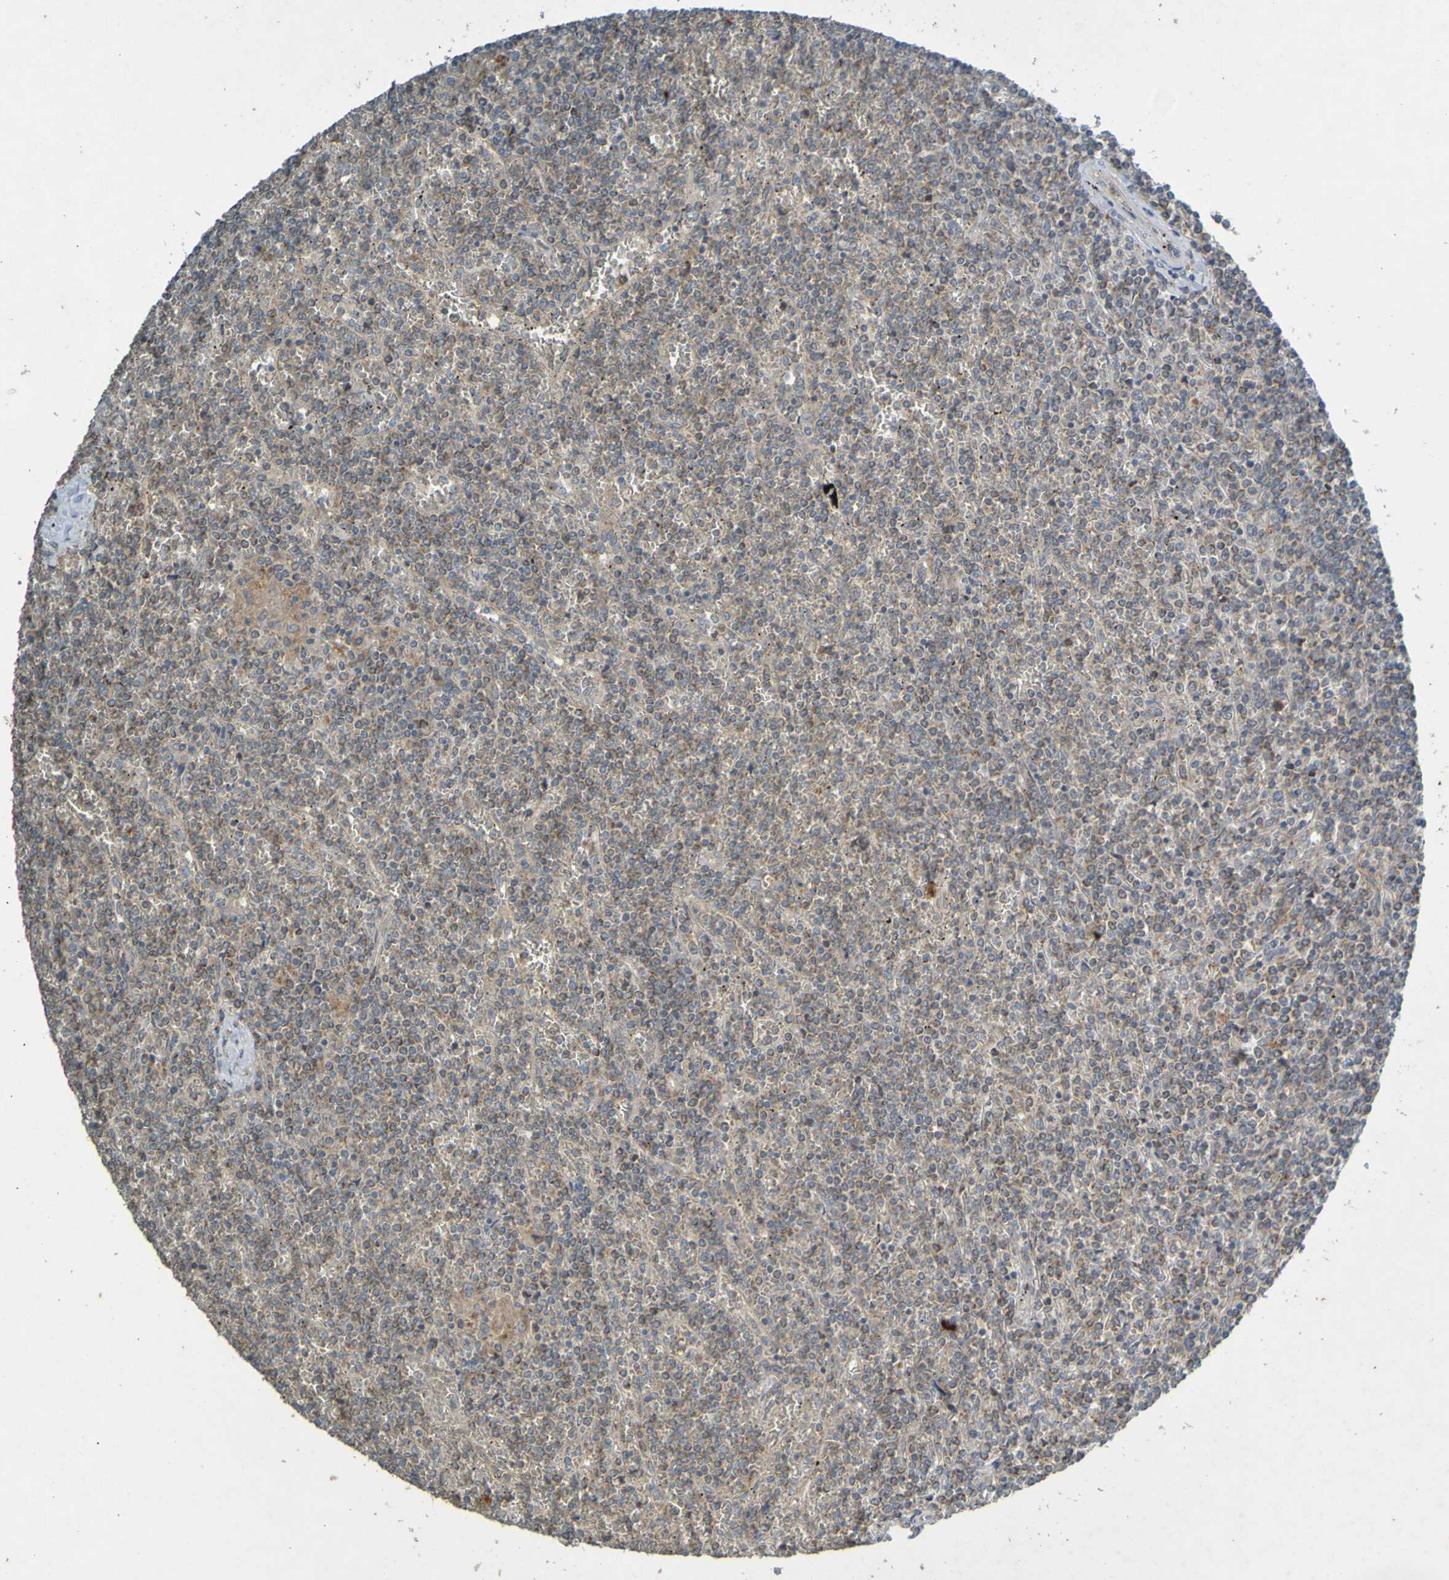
{"staining": {"intensity": "weak", "quantity": ">75%", "location": "cytoplasmic/membranous"}, "tissue": "lymphoma", "cell_type": "Tumor cells", "image_type": "cancer", "snomed": [{"axis": "morphology", "description": "Malignant lymphoma, non-Hodgkin's type, Low grade"}, {"axis": "topography", "description": "Spleen"}], "caption": "Low-grade malignant lymphoma, non-Hodgkin's type tissue displays weak cytoplasmic/membranous staining in about >75% of tumor cells (DAB IHC, brown staining for protein, blue staining for nuclei).", "gene": "B3GAT2", "patient": {"sex": "female", "age": 19}}